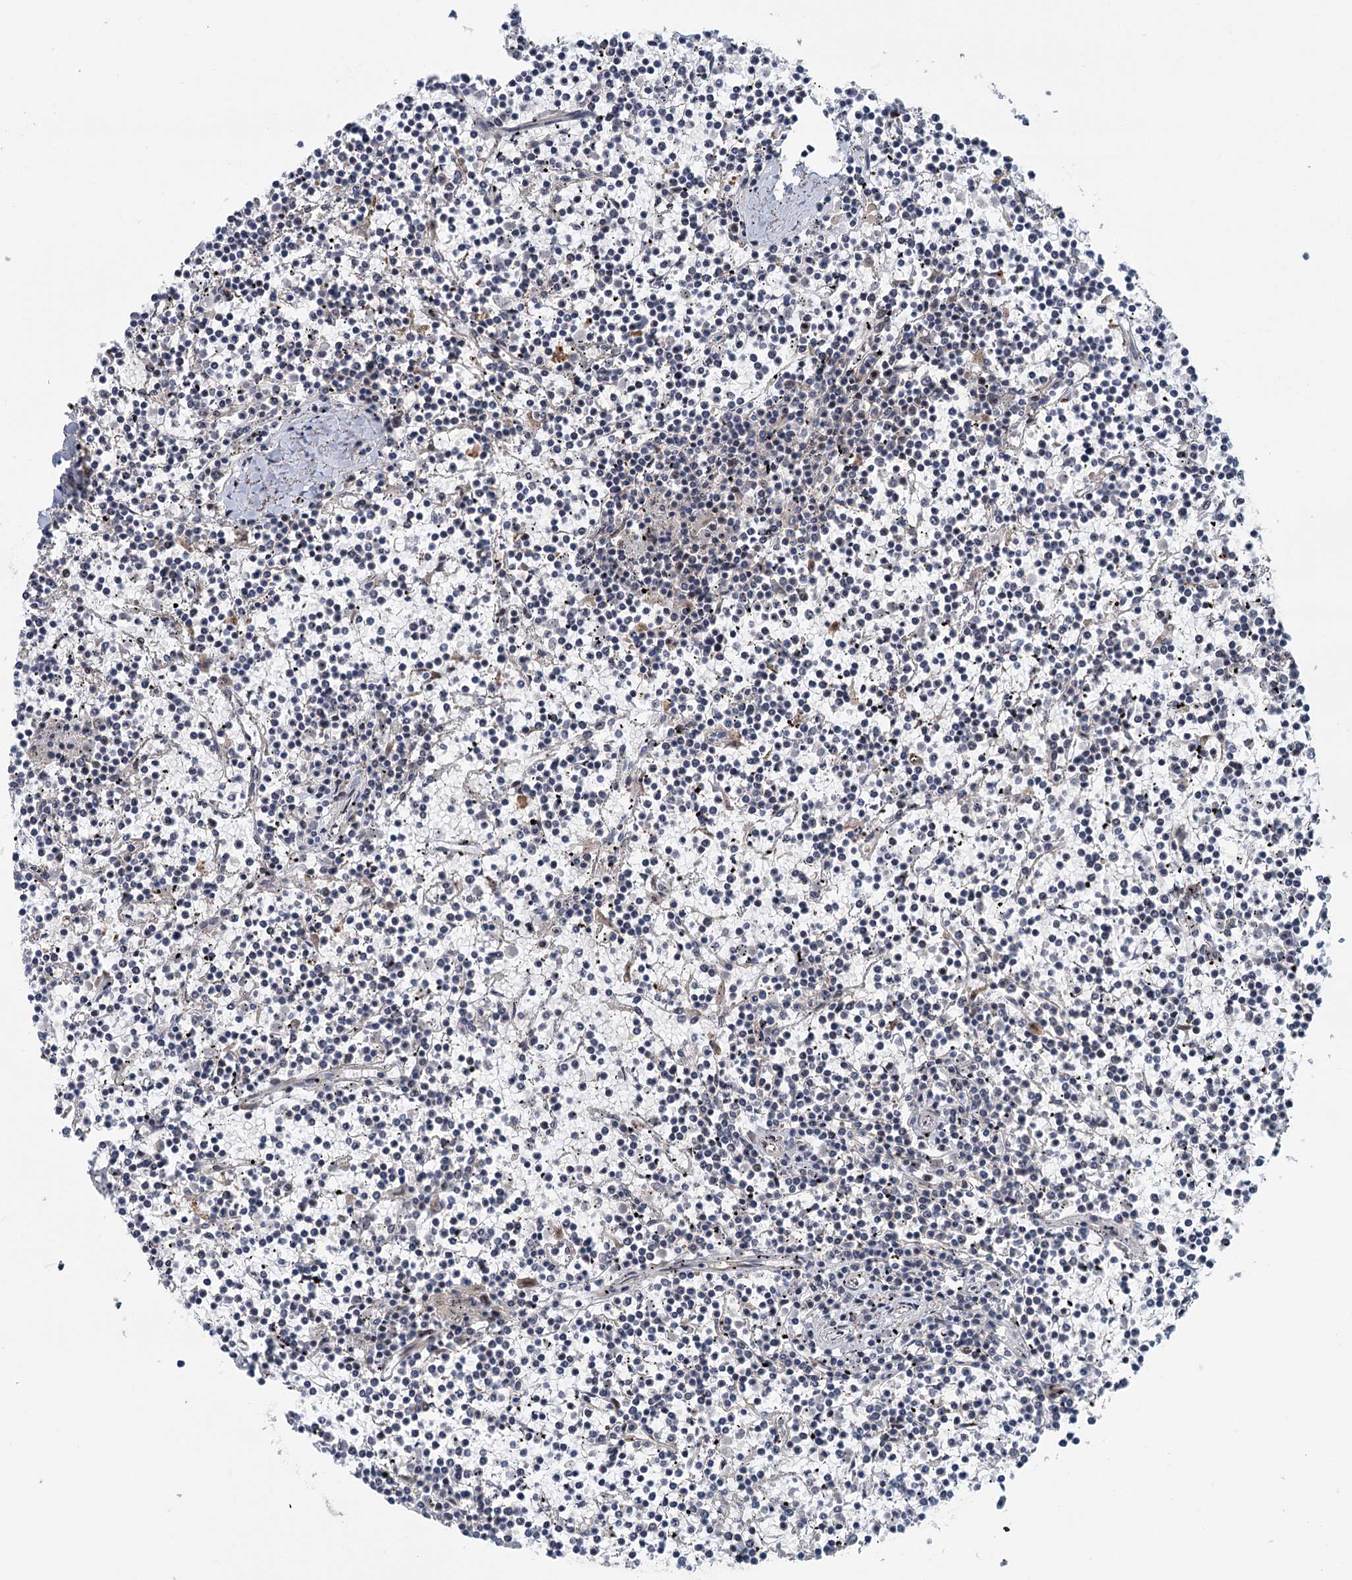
{"staining": {"intensity": "negative", "quantity": "none", "location": "none"}, "tissue": "lymphoma", "cell_type": "Tumor cells", "image_type": "cancer", "snomed": [{"axis": "morphology", "description": "Malignant lymphoma, non-Hodgkin's type, Low grade"}, {"axis": "topography", "description": "Spleen"}], "caption": "This is an IHC photomicrograph of malignant lymphoma, non-Hodgkin's type (low-grade). There is no expression in tumor cells.", "gene": "TAS2R42", "patient": {"sex": "female", "age": 19}}